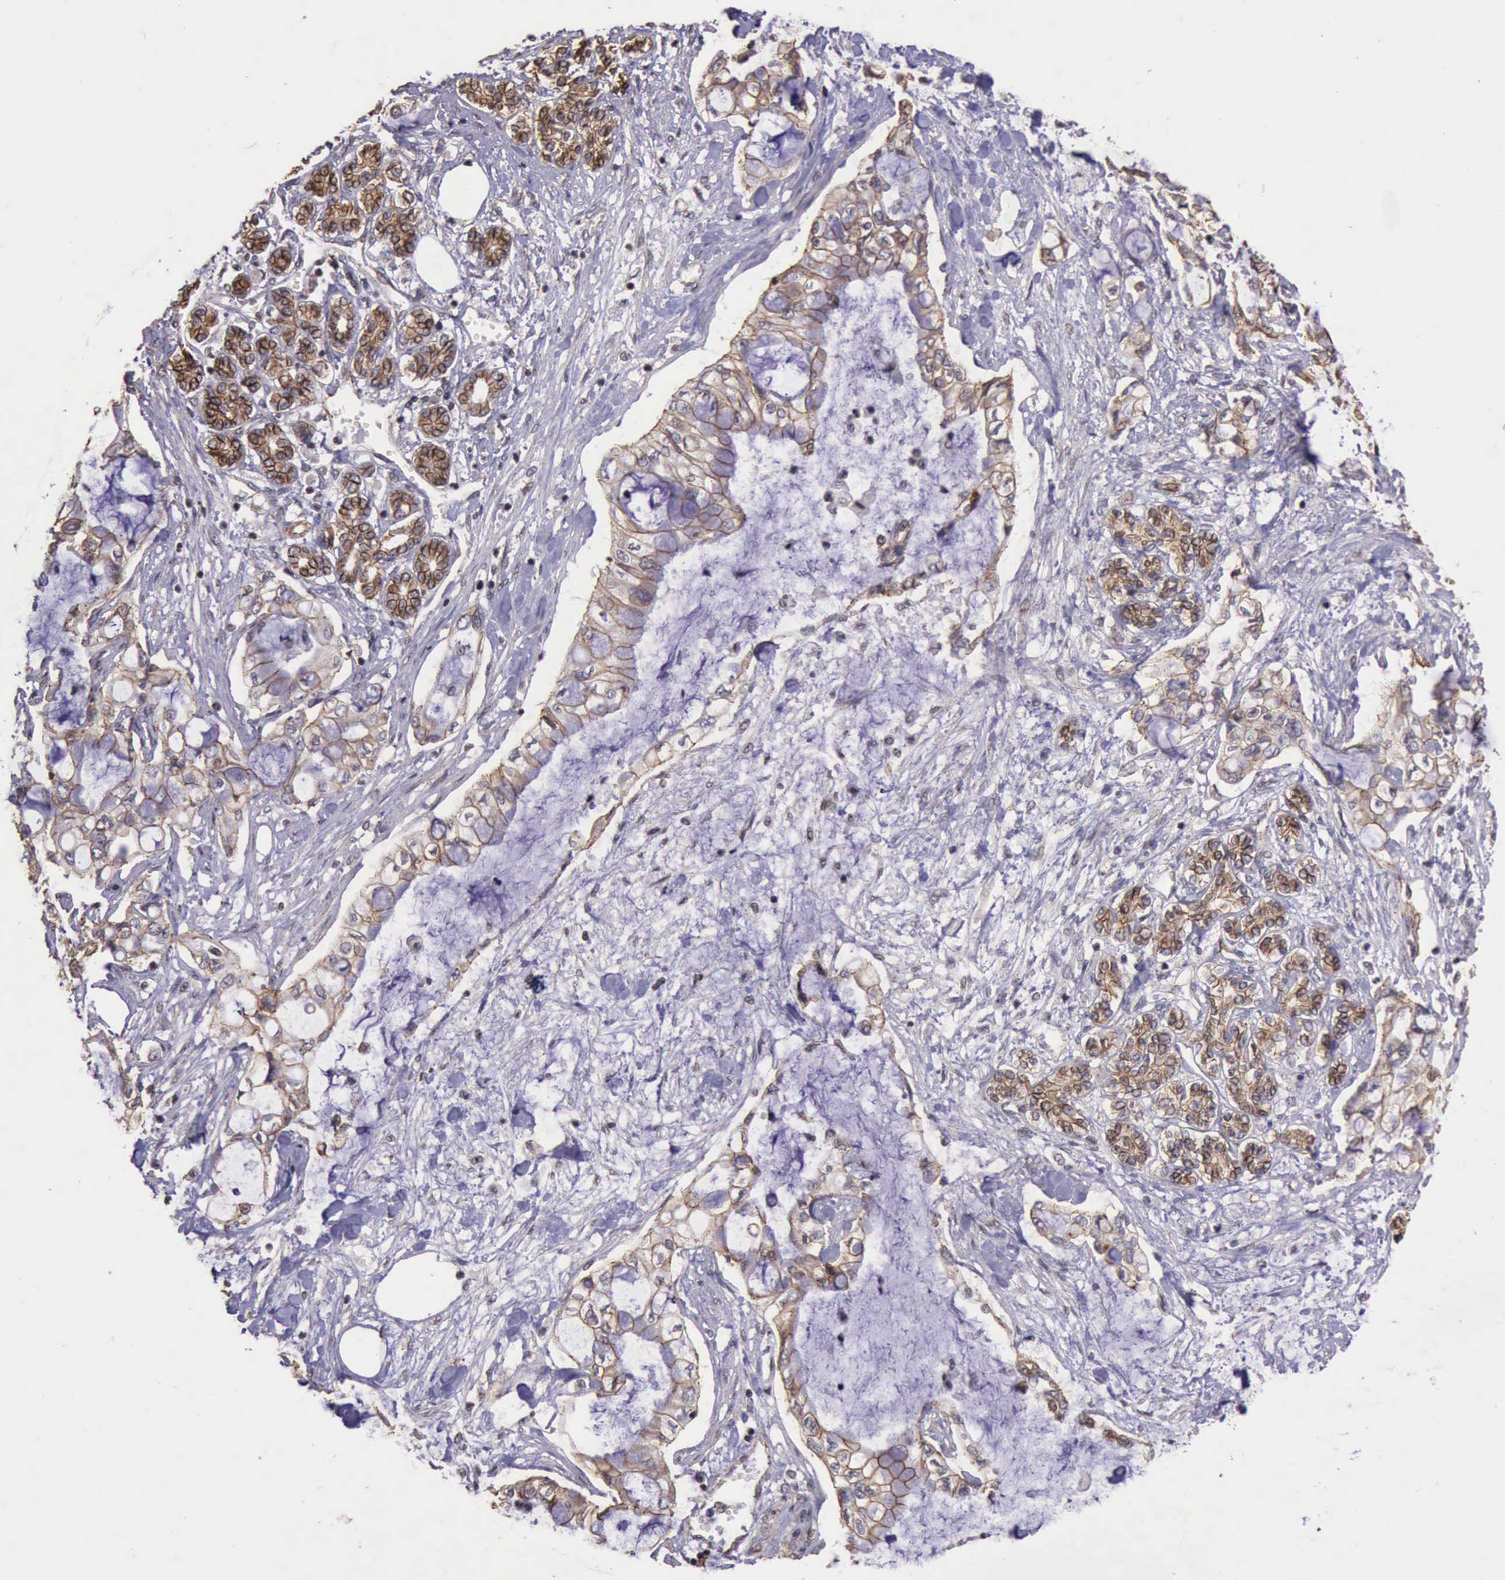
{"staining": {"intensity": "moderate", "quantity": ">75%", "location": "cytoplasmic/membranous"}, "tissue": "pancreatic cancer", "cell_type": "Tumor cells", "image_type": "cancer", "snomed": [{"axis": "morphology", "description": "Adenocarcinoma, NOS"}, {"axis": "topography", "description": "Pancreas"}], "caption": "Immunohistochemical staining of human pancreatic cancer (adenocarcinoma) reveals medium levels of moderate cytoplasmic/membranous expression in about >75% of tumor cells.", "gene": "CTNNB1", "patient": {"sex": "female", "age": 70}}